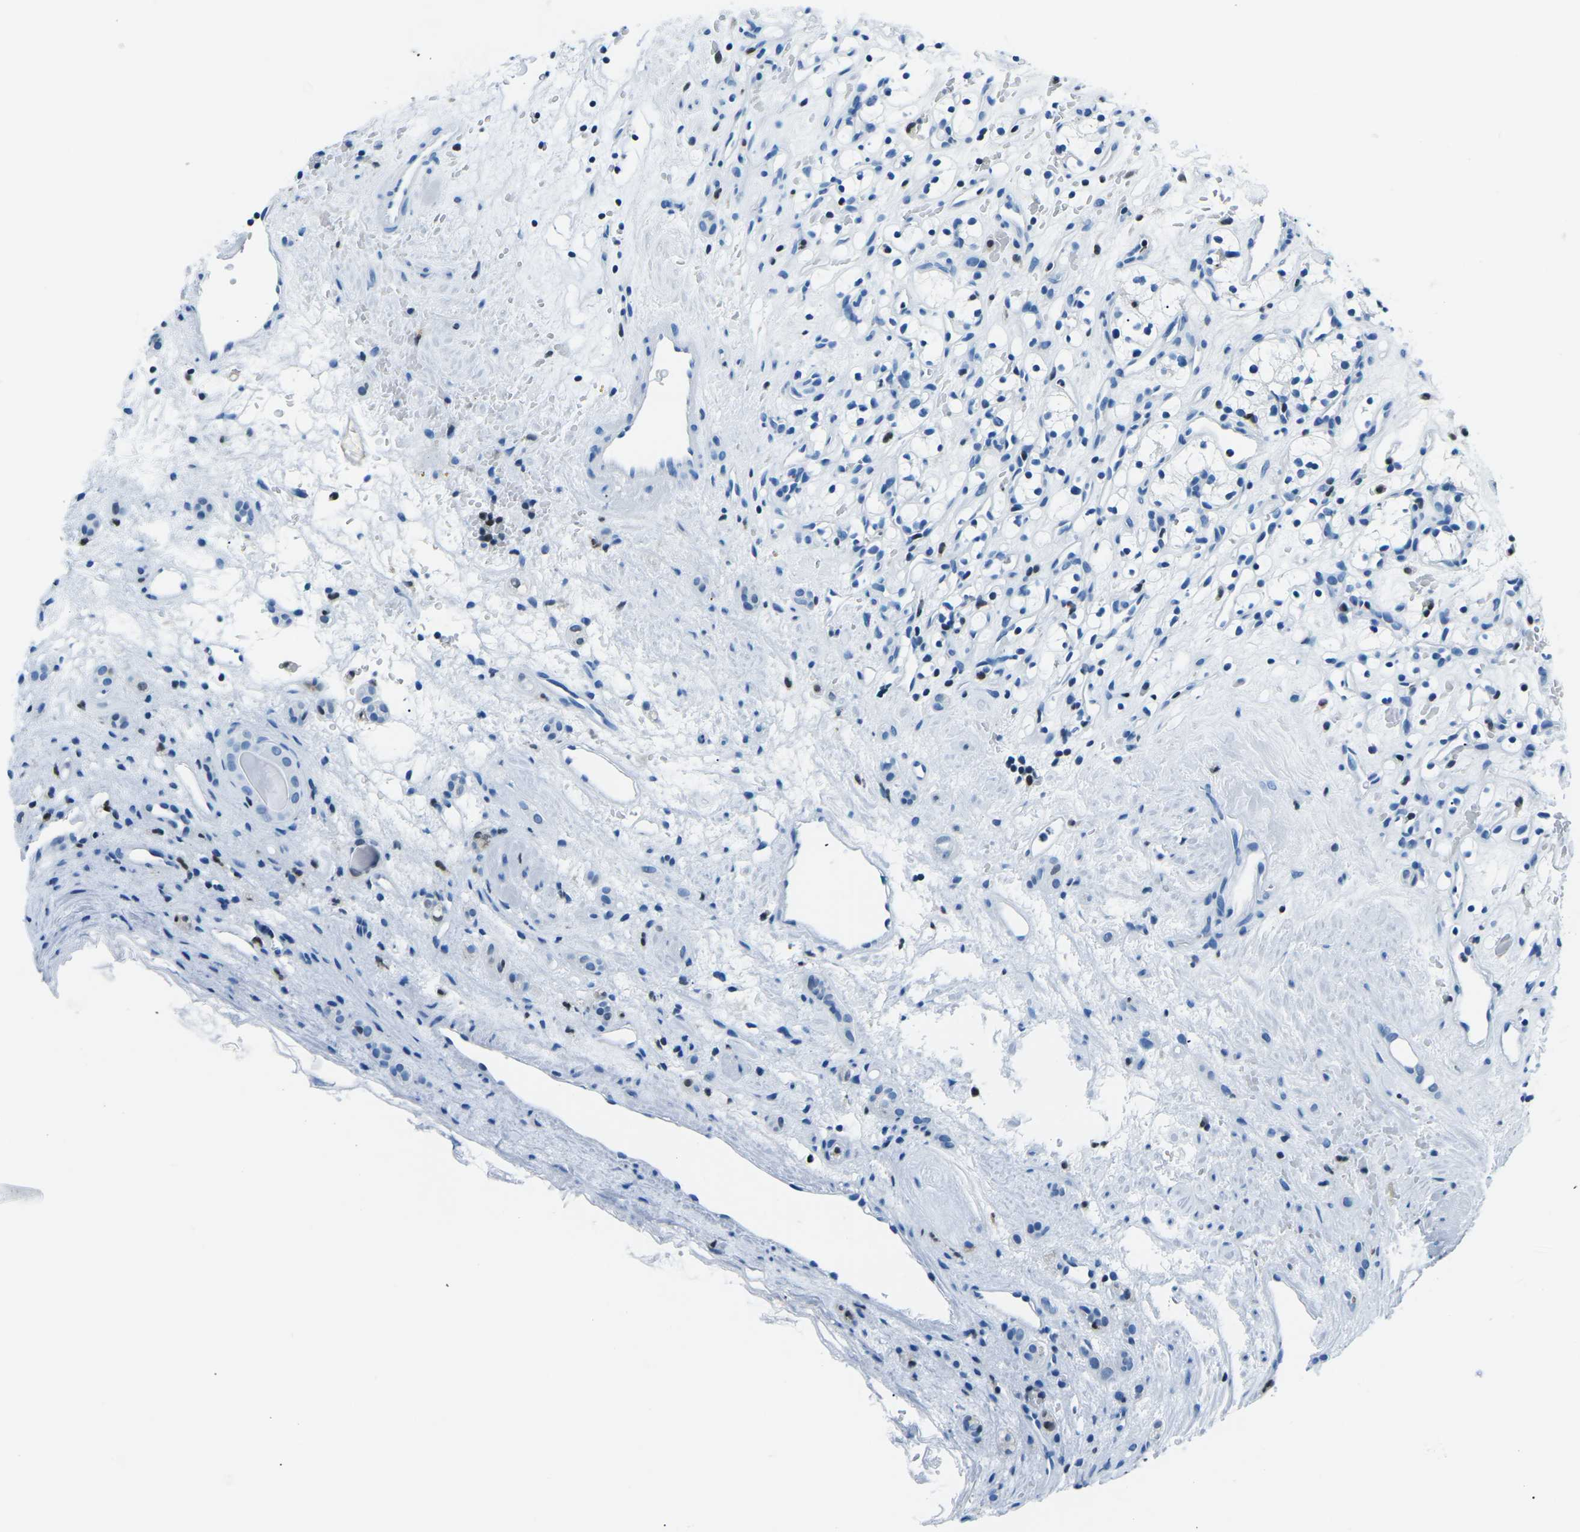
{"staining": {"intensity": "negative", "quantity": "none", "location": "none"}, "tissue": "renal cancer", "cell_type": "Tumor cells", "image_type": "cancer", "snomed": [{"axis": "morphology", "description": "Adenocarcinoma, NOS"}, {"axis": "topography", "description": "Kidney"}], "caption": "Immunohistochemistry of human renal cancer (adenocarcinoma) exhibits no staining in tumor cells.", "gene": "CELF2", "patient": {"sex": "female", "age": 60}}